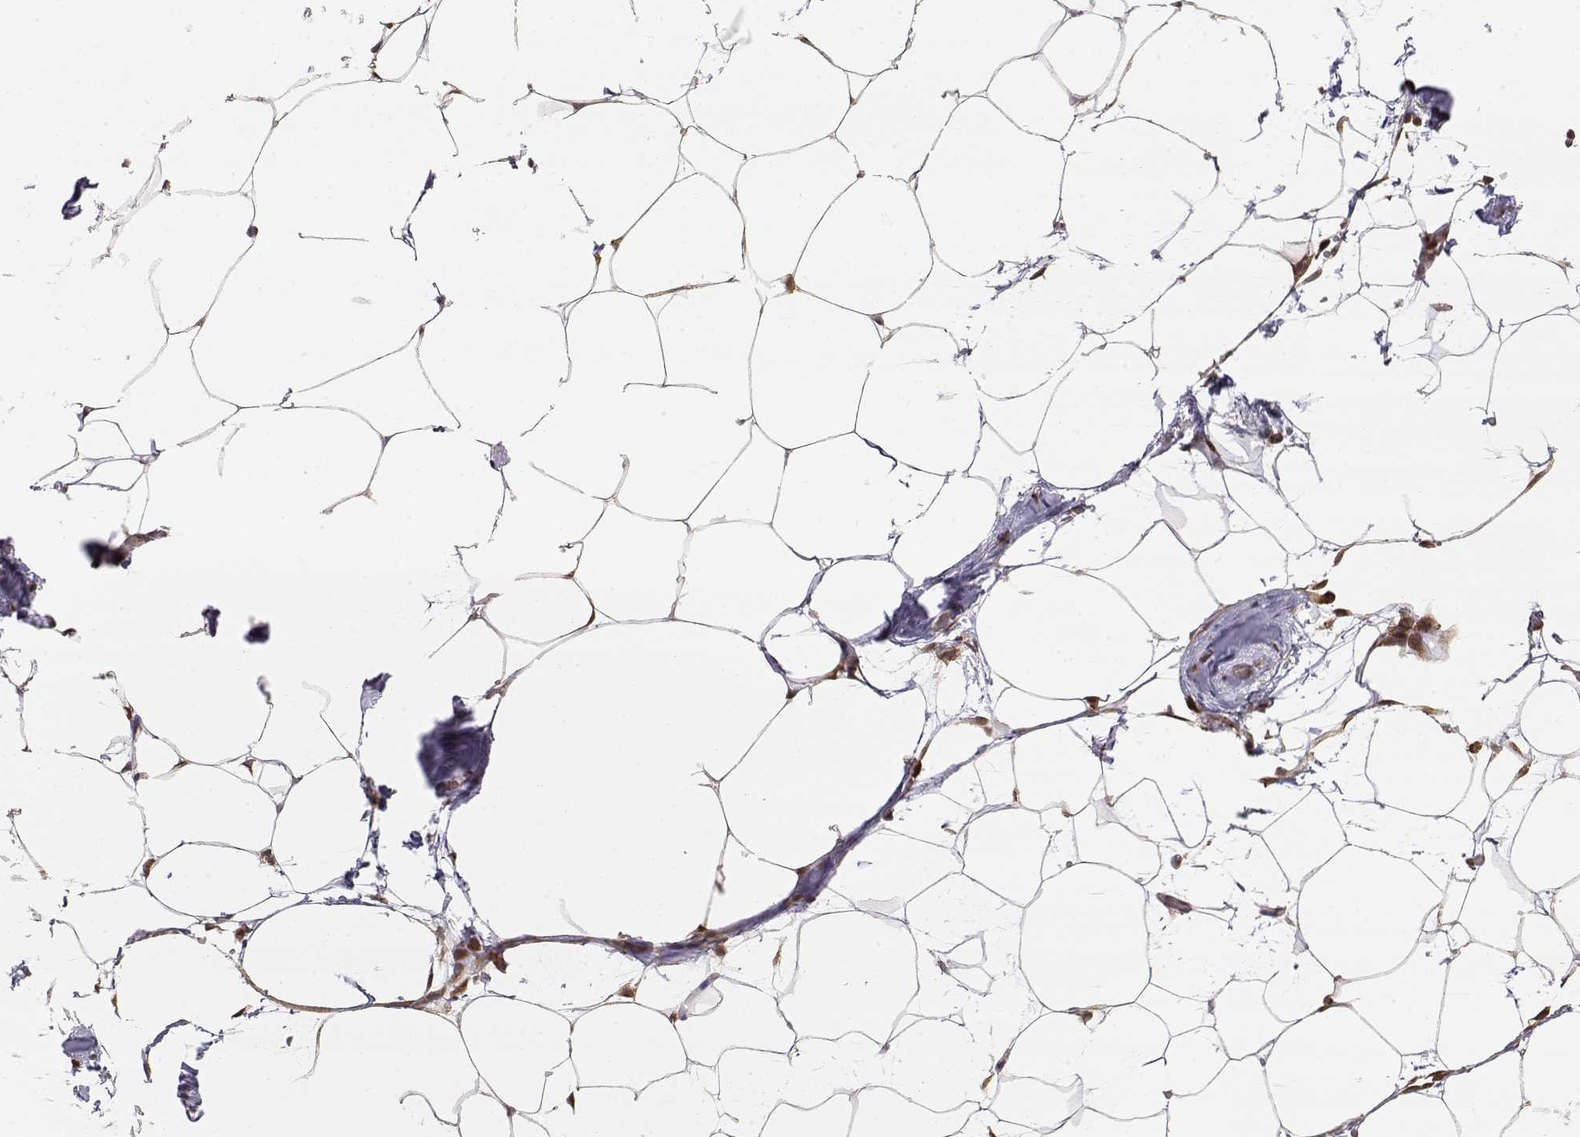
{"staining": {"intensity": "strong", "quantity": ">75%", "location": "nuclear"}, "tissue": "adipose tissue", "cell_type": "Adipocytes", "image_type": "normal", "snomed": [{"axis": "morphology", "description": "Normal tissue, NOS"}, {"axis": "topography", "description": "Adipose tissue"}], "caption": "Strong nuclear positivity is appreciated in about >75% of adipocytes in unremarkable adipose tissue.", "gene": "BRCA1", "patient": {"sex": "male", "age": 57}}